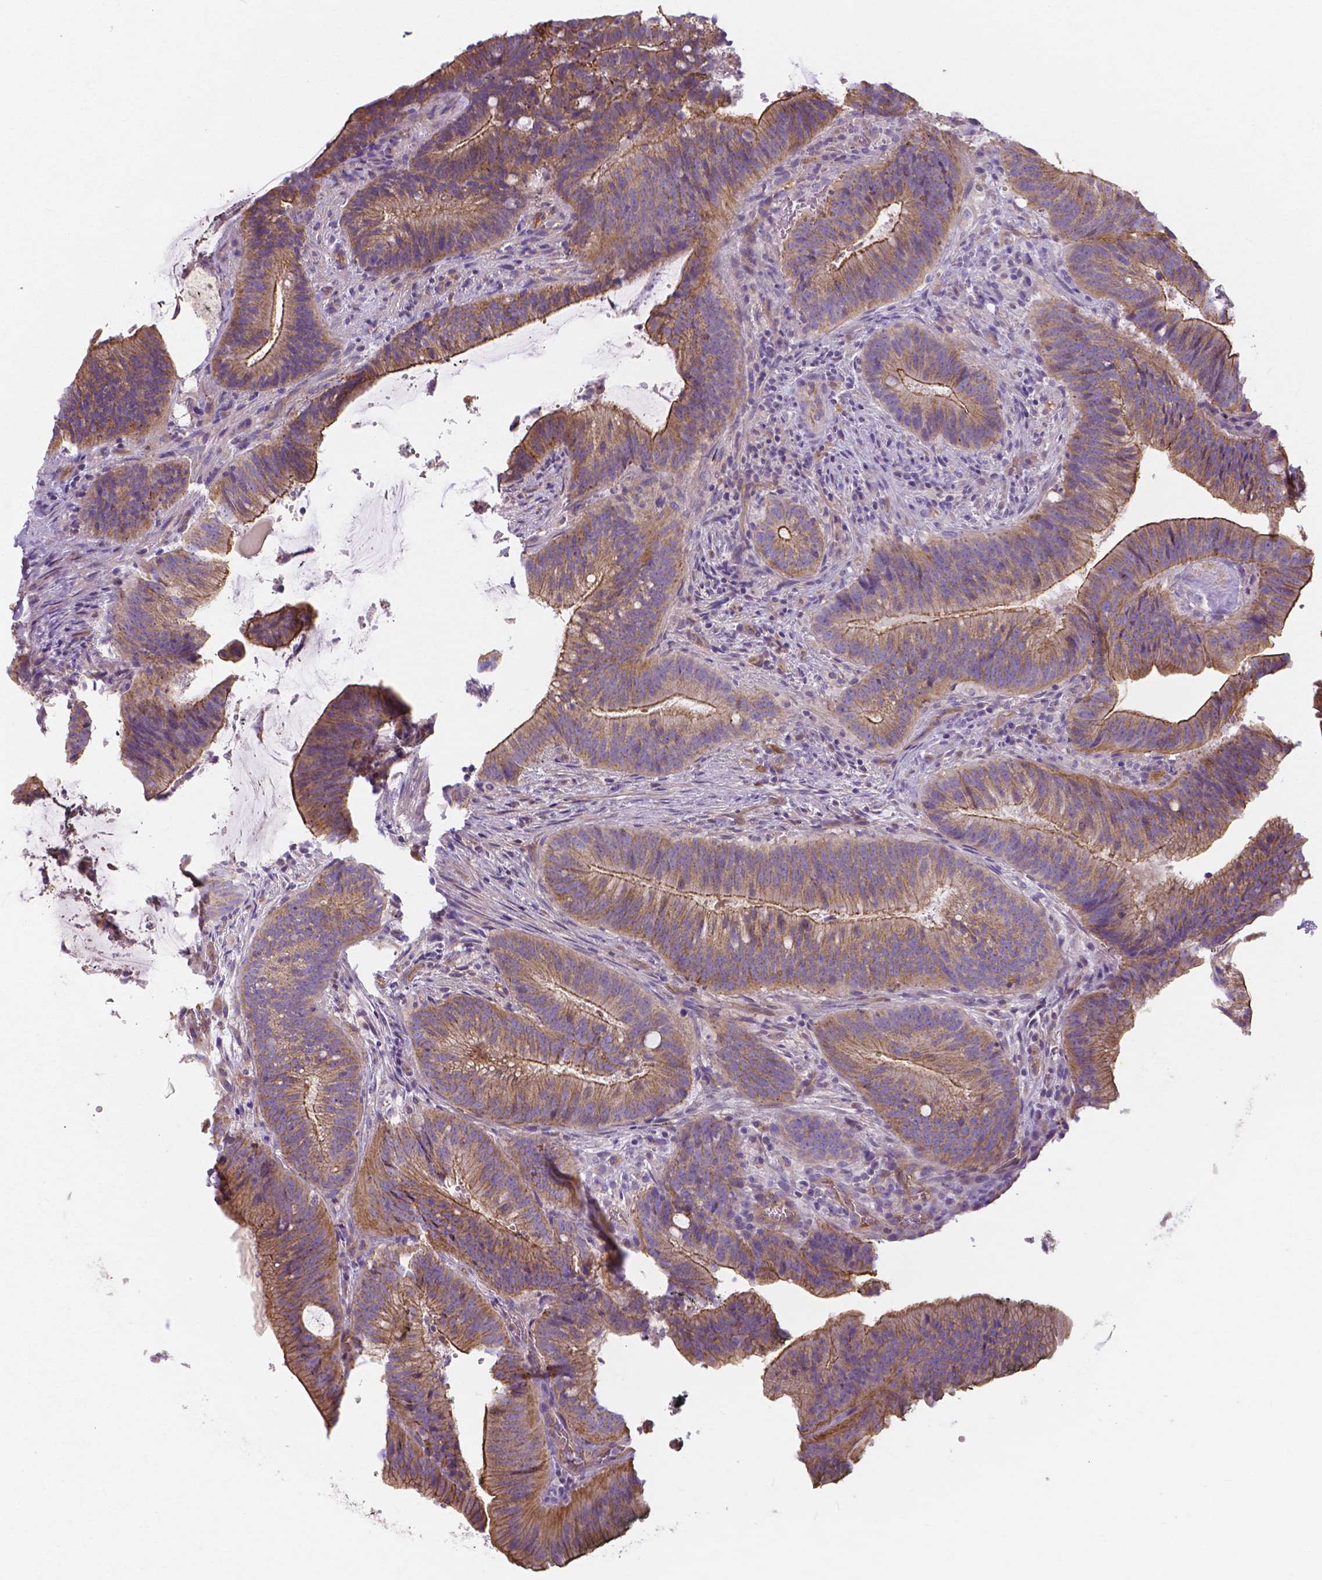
{"staining": {"intensity": "moderate", "quantity": ">75%", "location": "cytoplasmic/membranous"}, "tissue": "colorectal cancer", "cell_type": "Tumor cells", "image_type": "cancer", "snomed": [{"axis": "morphology", "description": "Adenocarcinoma, NOS"}, {"axis": "topography", "description": "Colon"}], "caption": "This histopathology image reveals adenocarcinoma (colorectal) stained with immunohistochemistry to label a protein in brown. The cytoplasmic/membranous of tumor cells show moderate positivity for the protein. Nuclei are counter-stained blue.", "gene": "CRMP1", "patient": {"sex": "female", "age": 43}}